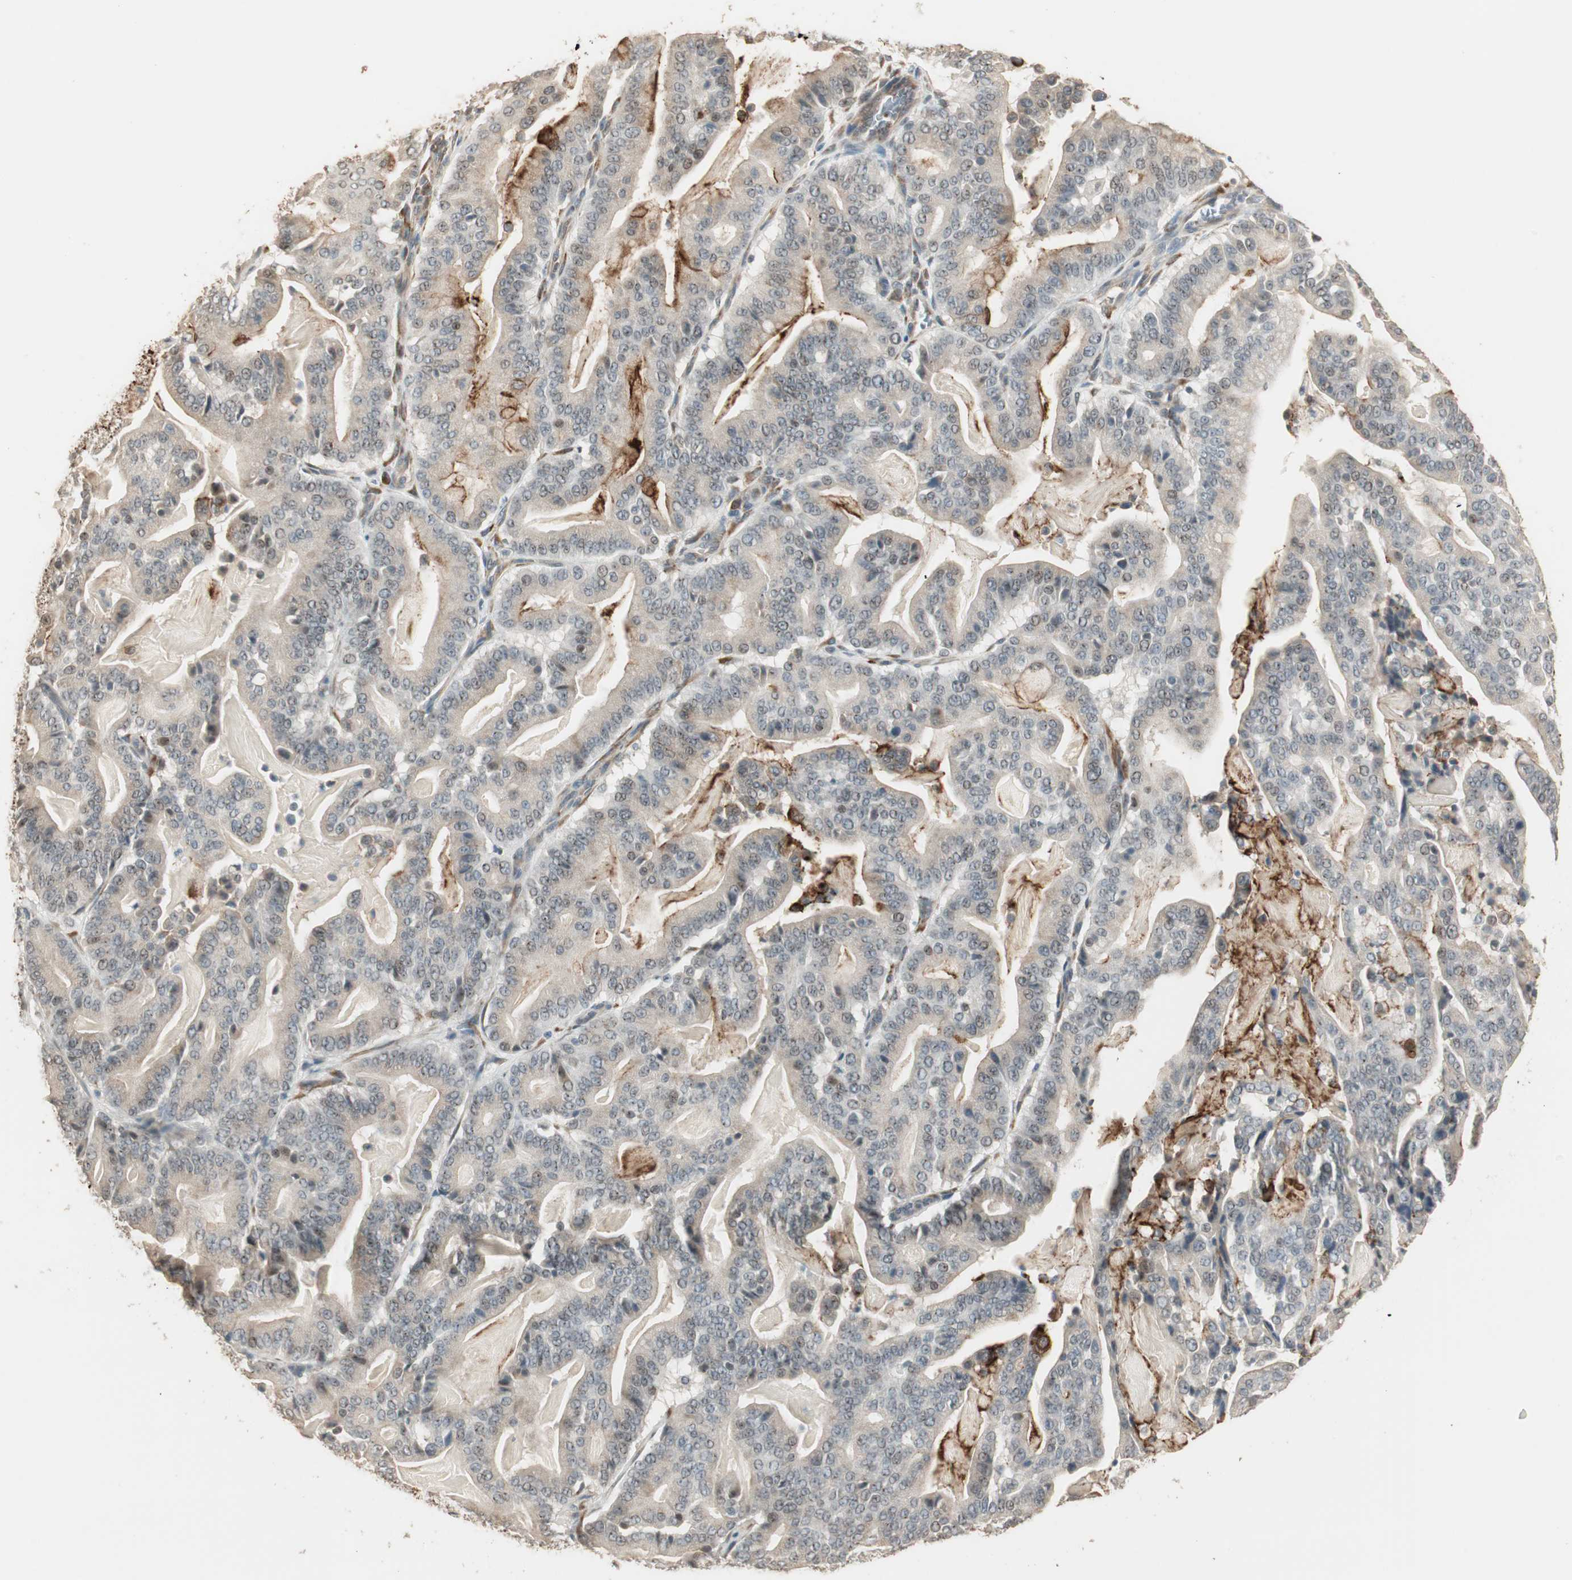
{"staining": {"intensity": "weak", "quantity": "25%-75%", "location": "cytoplasmic/membranous"}, "tissue": "pancreatic cancer", "cell_type": "Tumor cells", "image_type": "cancer", "snomed": [{"axis": "morphology", "description": "Adenocarcinoma, NOS"}, {"axis": "topography", "description": "Pancreas"}], "caption": "IHC image of neoplastic tissue: pancreatic adenocarcinoma stained using immunohistochemistry shows low levels of weak protein expression localized specifically in the cytoplasmic/membranous of tumor cells, appearing as a cytoplasmic/membranous brown color.", "gene": "TASOR", "patient": {"sex": "male", "age": 63}}